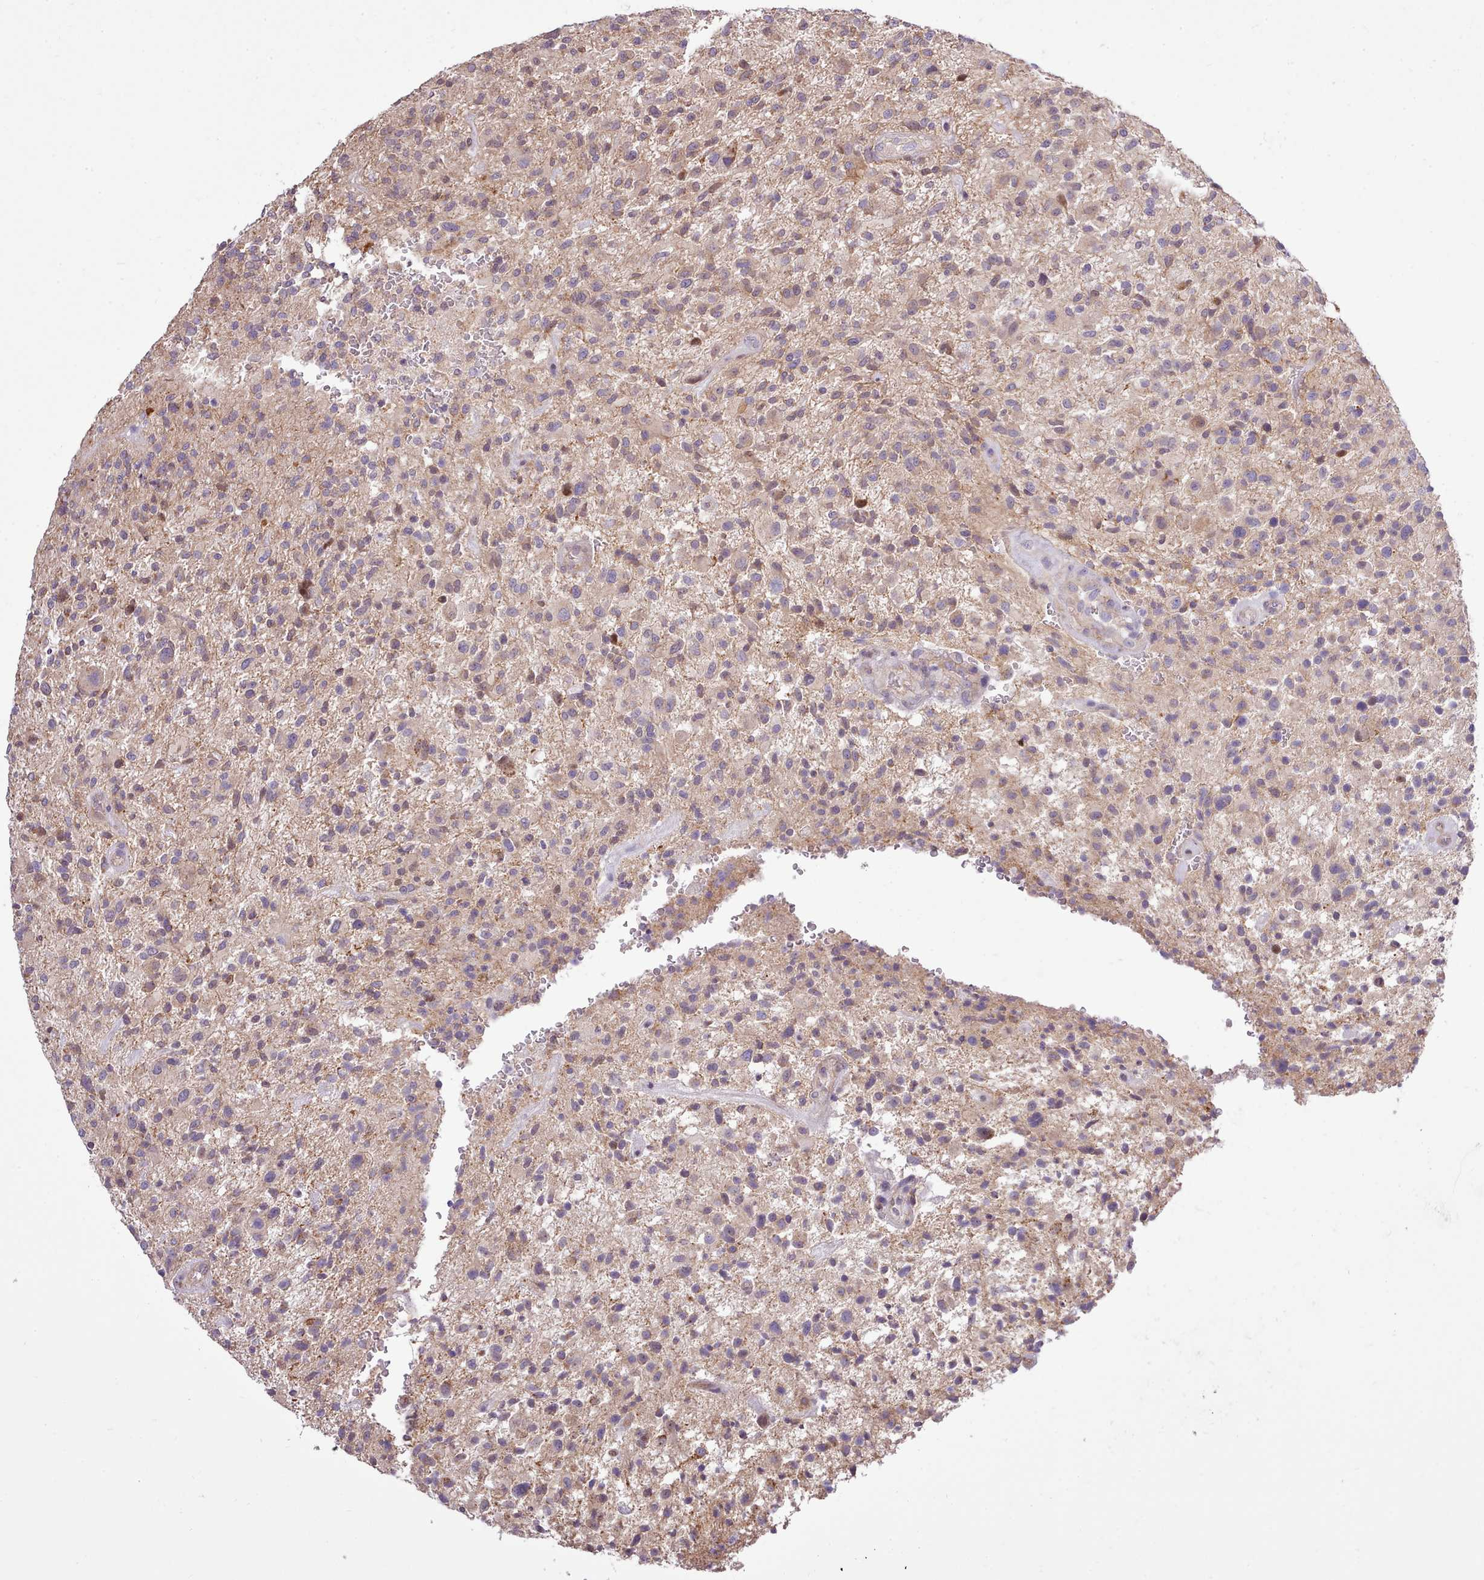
{"staining": {"intensity": "weak", "quantity": "25%-75%", "location": "cytoplasmic/membranous,nuclear"}, "tissue": "glioma", "cell_type": "Tumor cells", "image_type": "cancer", "snomed": [{"axis": "morphology", "description": "Glioma, malignant, High grade"}, {"axis": "topography", "description": "Brain"}], "caption": "A histopathology image showing weak cytoplasmic/membranous and nuclear staining in about 25%-75% of tumor cells in glioma, as visualized by brown immunohistochemical staining.", "gene": "ARL2BP", "patient": {"sex": "male", "age": 47}}